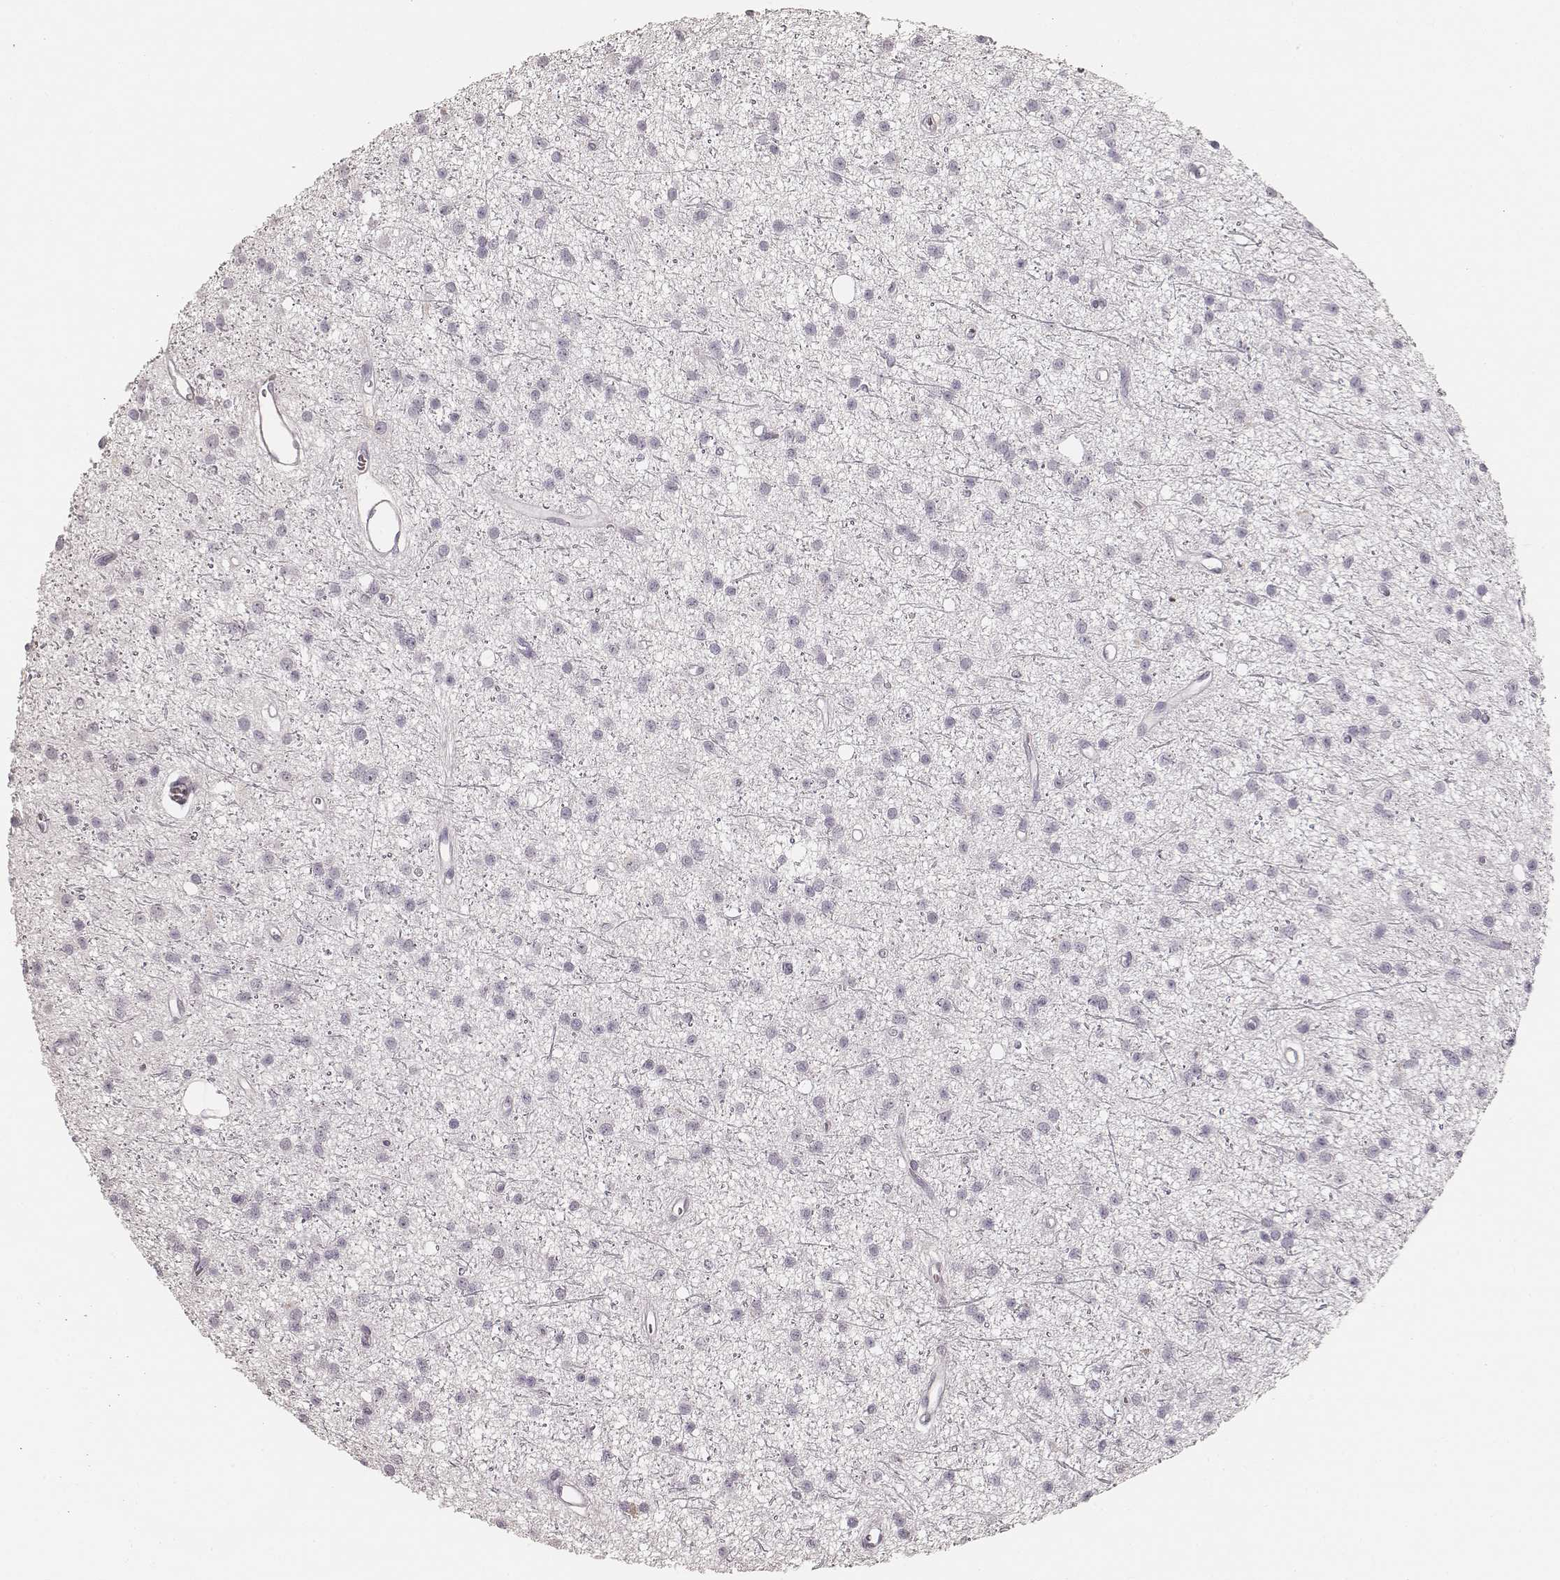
{"staining": {"intensity": "negative", "quantity": "none", "location": "none"}, "tissue": "glioma", "cell_type": "Tumor cells", "image_type": "cancer", "snomed": [{"axis": "morphology", "description": "Glioma, malignant, Low grade"}, {"axis": "topography", "description": "Brain"}], "caption": "Tumor cells are negative for protein expression in human glioma.", "gene": "HNF4G", "patient": {"sex": "male", "age": 27}}